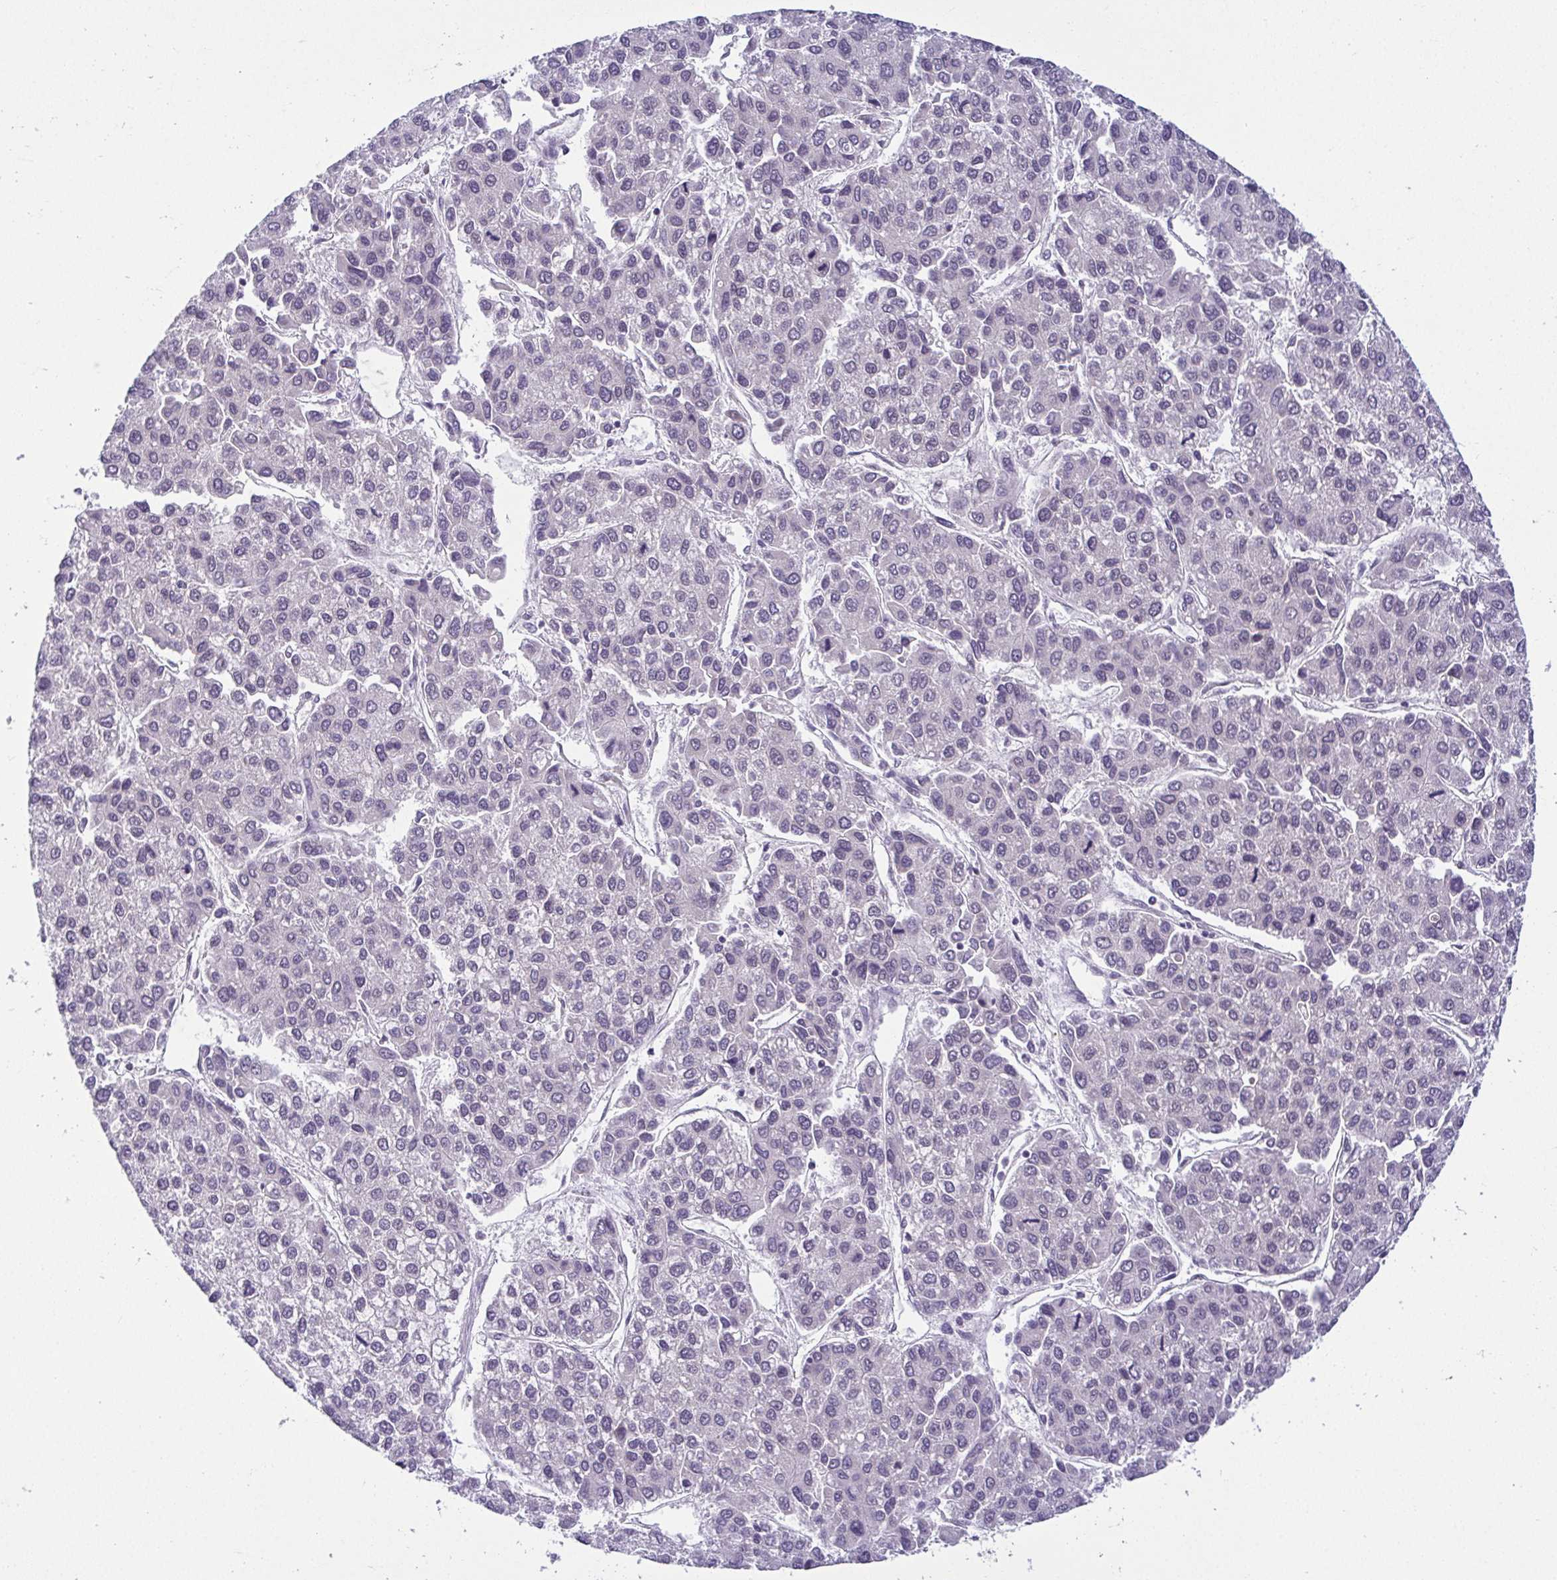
{"staining": {"intensity": "negative", "quantity": "none", "location": "none"}, "tissue": "liver cancer", "cell_type": "Tumor cells", "image_type": "cancer", "snomed": [{"axis": "morphology", "description": "Carcinoma, Hepatocellular, NOS"}, {"axis": "topography", "description": "Liver"}], "caption": "IHC image of neoplastic tissue: liver cancer stained with DAB (3,3'-diaminobenzidine) reveals no significant protein positivity in tumor cells.", "gene": "RBM3", "patient": {"sex": "female", "age": 66}}